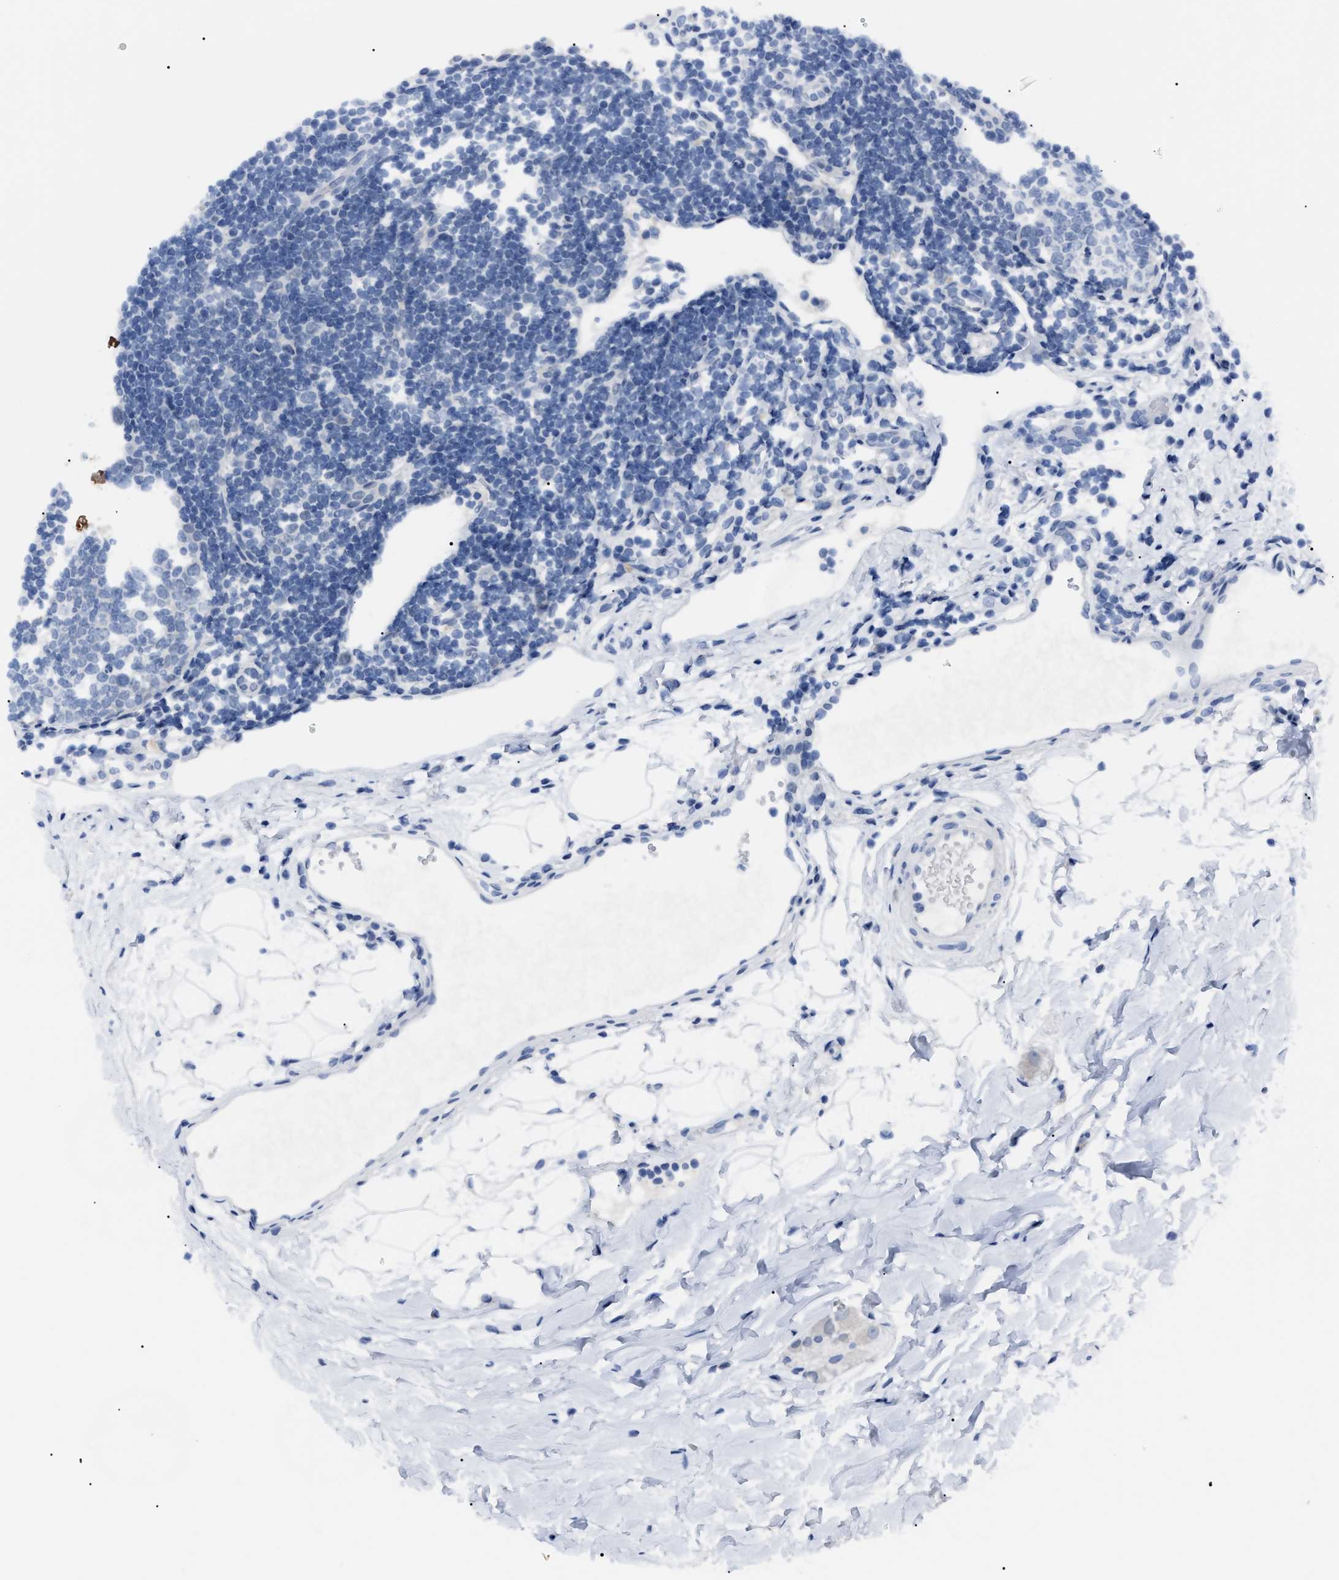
{"staining": {"intensity": "negative", "quantity": "none", "location": "none"}, "tissue": "appendix", "cell_type": "Glandular cells", "image_type": "normal", "snomed": [{"axis": "morphology", "description": "Normal tissue, NOS"}, {"axis": "topography", "description": "Appendix"}], "caption": "An immunohistochemistry image of normal appendix is shown. There is no staining in glandular cells of appendix.", "gene": "LRWD1", "patient": {"sex": "female", "age": 20}}